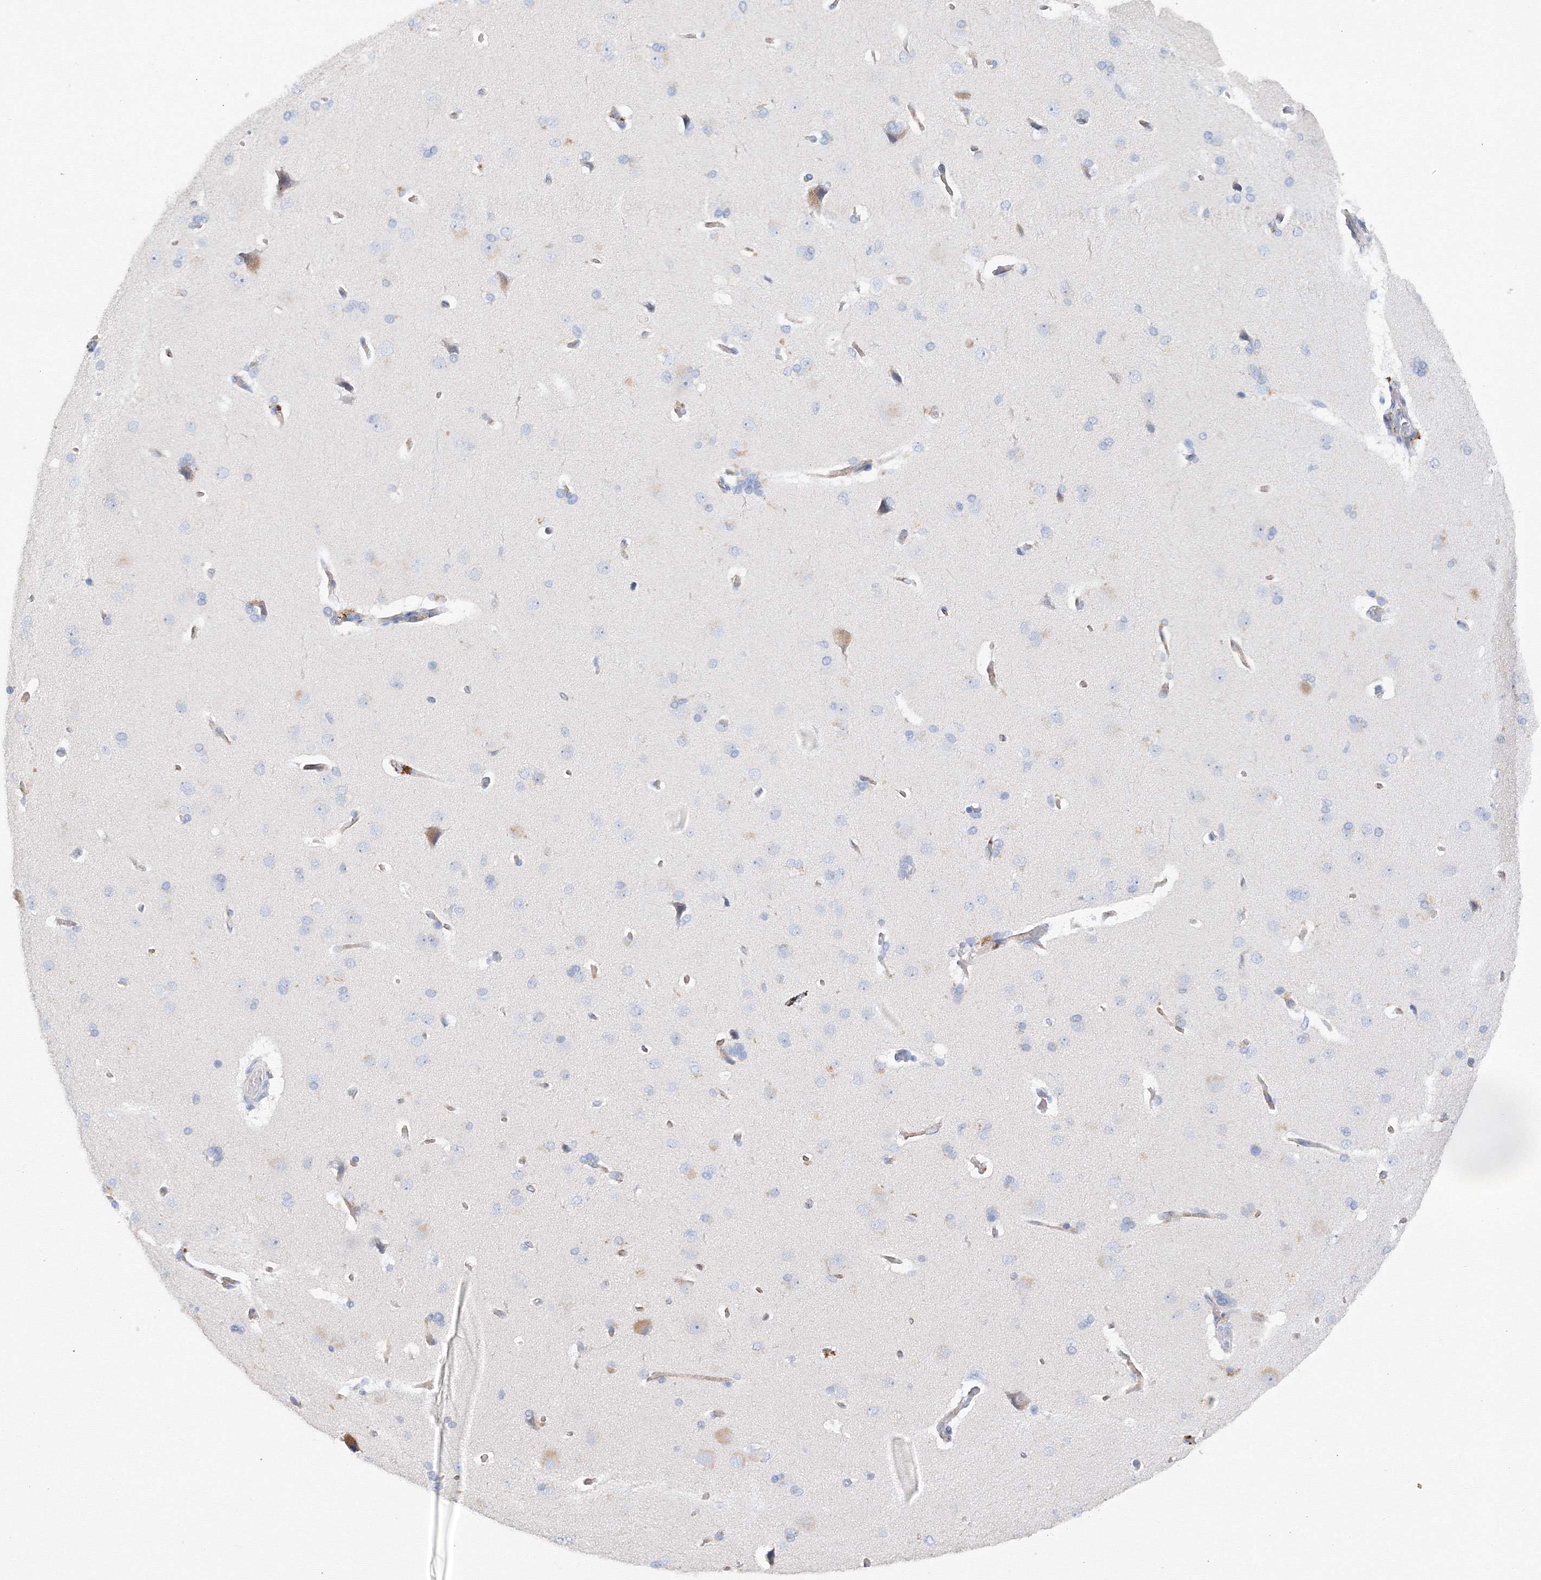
{"staining": {"intensity": "weak", "quantity": "25%-75%", "location": "cytoplasmic/membranous"}, "tissue": "cerebral cortex", "cell_type": "Endothelial cells", "image_type": "normal", "snomed": [{"axis": "morphology", "description": "Normal tissue, NOS"}, {"axis": "topography", "description": "Cerebral cortex"}], "caption": "A low amount of weak cytoplasmic/membranous expression is present in about 25%-75% of endothelial cells in unremarkable cerebral cortex.", "gene": "TAMM41", "patient": {"sex": "male", "age": 62}}